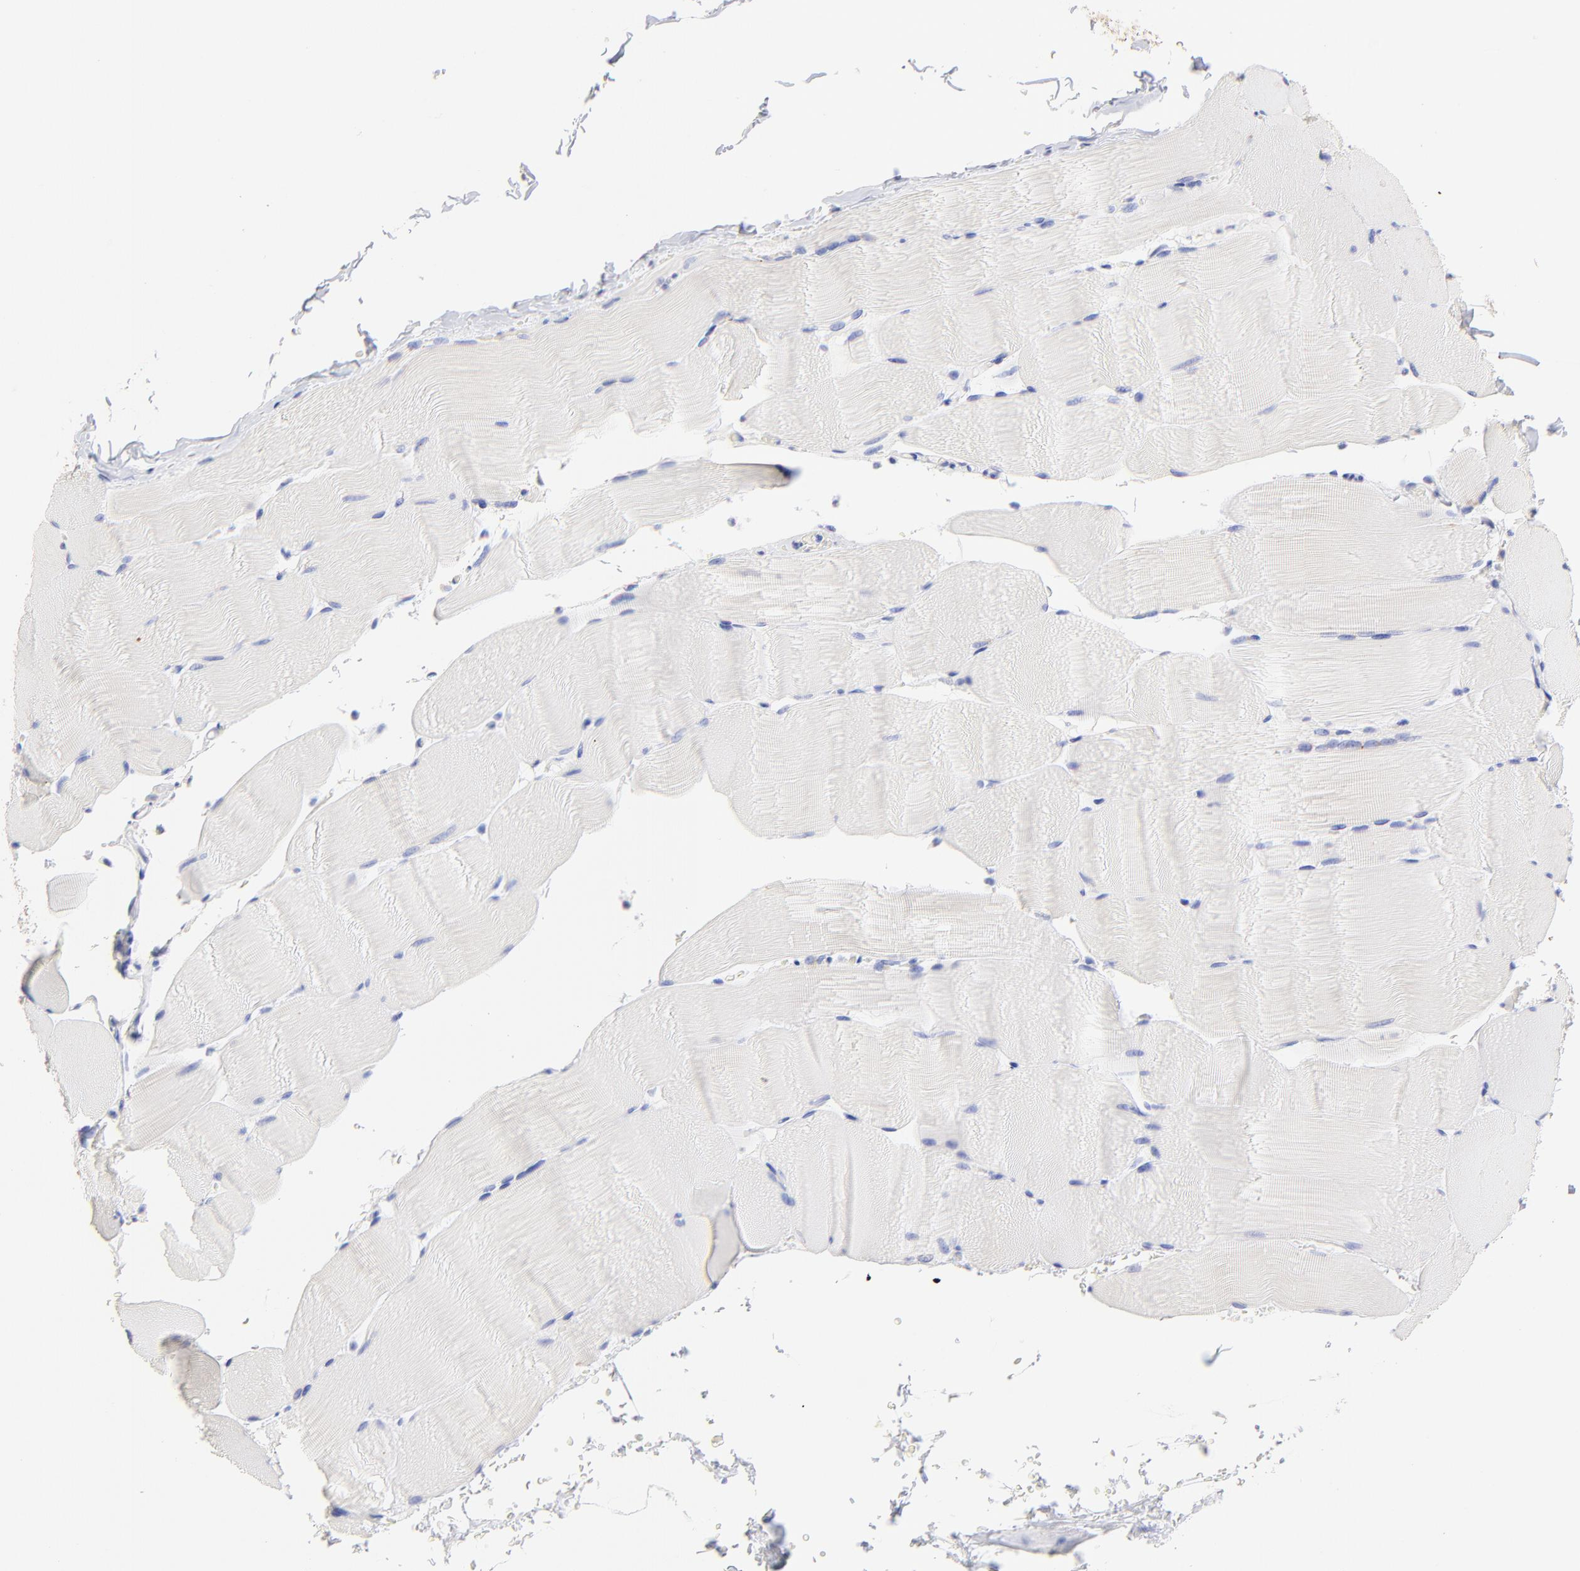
{"staining": {"intensity": "negative", "quantity": "none", "location": "none"}, "tissue": "skeletal muscle", "cell_type": "Myocytes", "image_type": "normal", "snomed": [{"axis": "morphology", "description": "Normal tissue, NOS"}, {"axis": "topography", "description": "Skeletal muscle"}], "caption": "A photomicrograph of skeletal muscle stained for a protein demonstrates no brown staining in myocytes. (DAB (3,3'-diaminobenzidine) IHC visualized using brightfield microscopy, high magnification).", "gene": "CFAP57", "patient": {"sex": "male", "age": 62}}